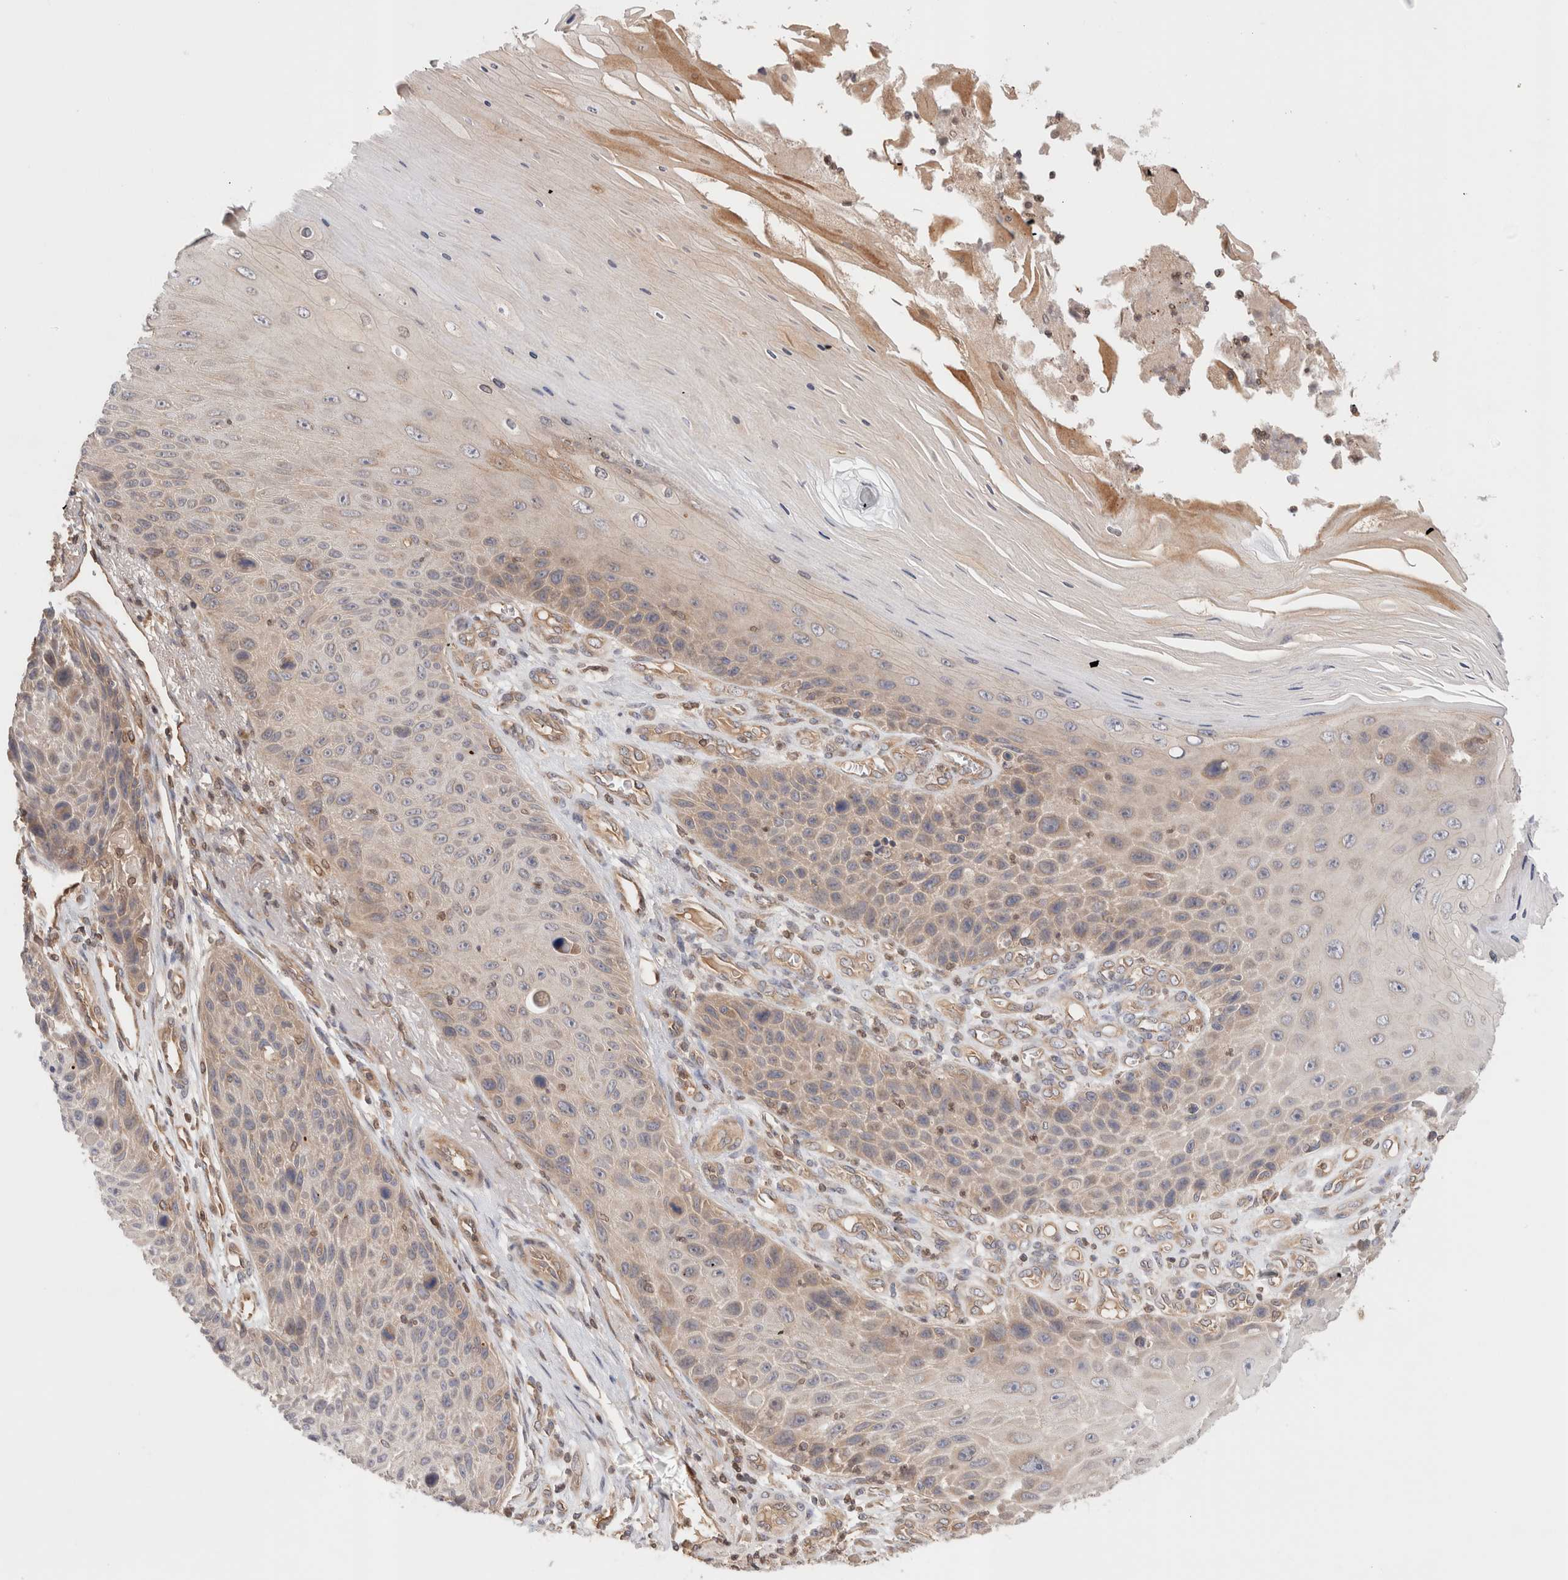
{"staining": {"intensity": "weak", "quantity": "25%-75%", "location": "cytoplasmic/membranous"}, "tissue": "skin cancer", "cell_type": "Tumor cells", "image_type": "cancer", "snomed": [{"axis": "morphology", "description": "Squamous cell carcinoma, NOS"}, {"axis": "topography", "description": "Skin"}], "caption": "Skin squamous cell carcinoma stained for a protein (brown) shows weak cytoplasmic/membranous positive staining in approximately 25%-75% of tumor cells.", "gene": "SIKE1", "patient": {"sex": "female", "age": 88}}